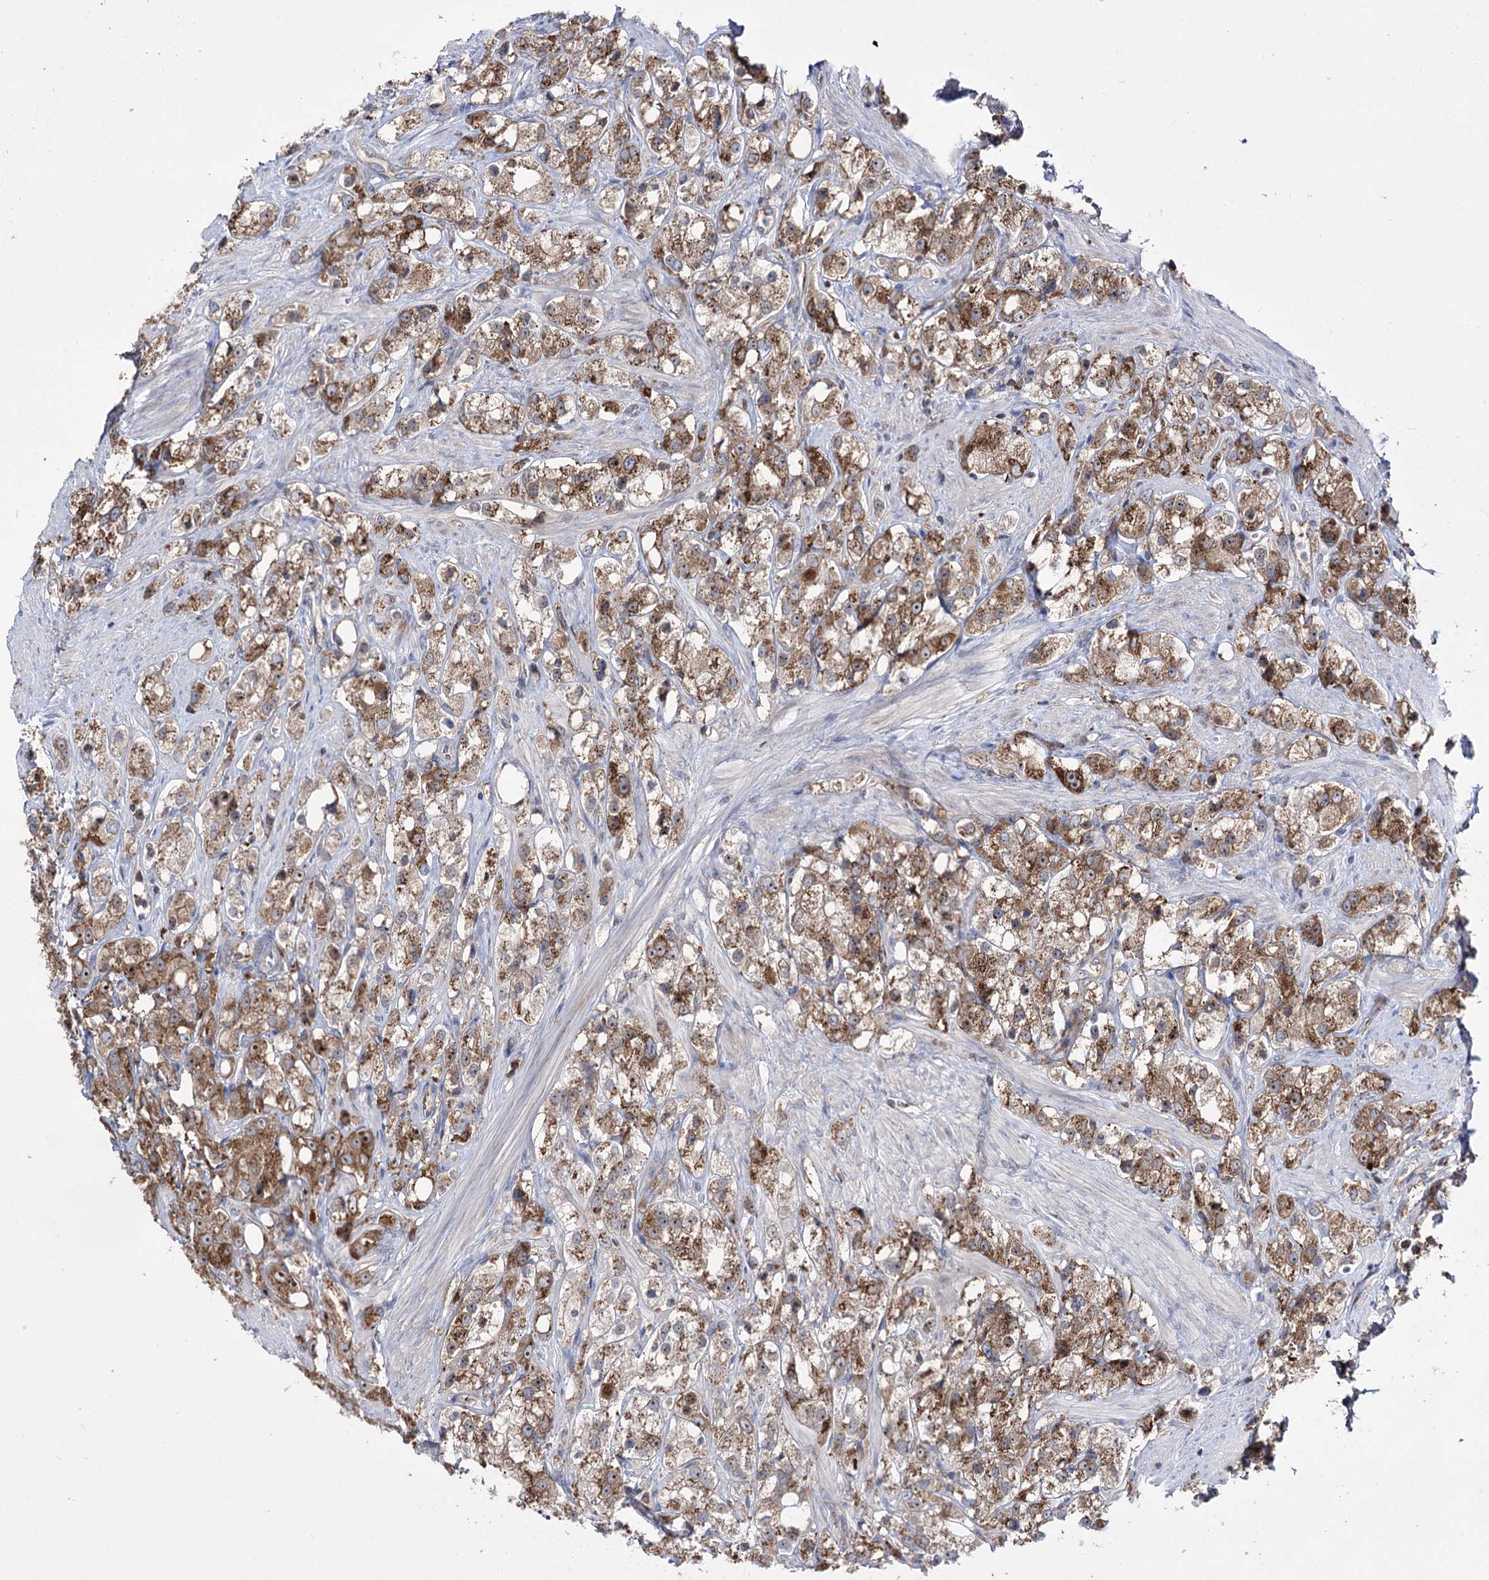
{"staining": {"intensity": "moderate", "quantity": ">75%", "location": "cytoplasmic/membranous"}, "tissue": "prostate cancer", "cell_type": "Tumor cells", "image_type": "cancer", "snomed": [{"axis": "morphology", "description": "Adenocarcinoma, NOS"}, {"axis": "topography", "description": "Prostate"}], "caption": "Brown immunohistochemical staining in prostate cancer reveals moderate cytoplasmic/membranous expression in about >75% of tumor cells.", "gene": "ZNF622", "patient": {"sex": "male", "age": 79}}